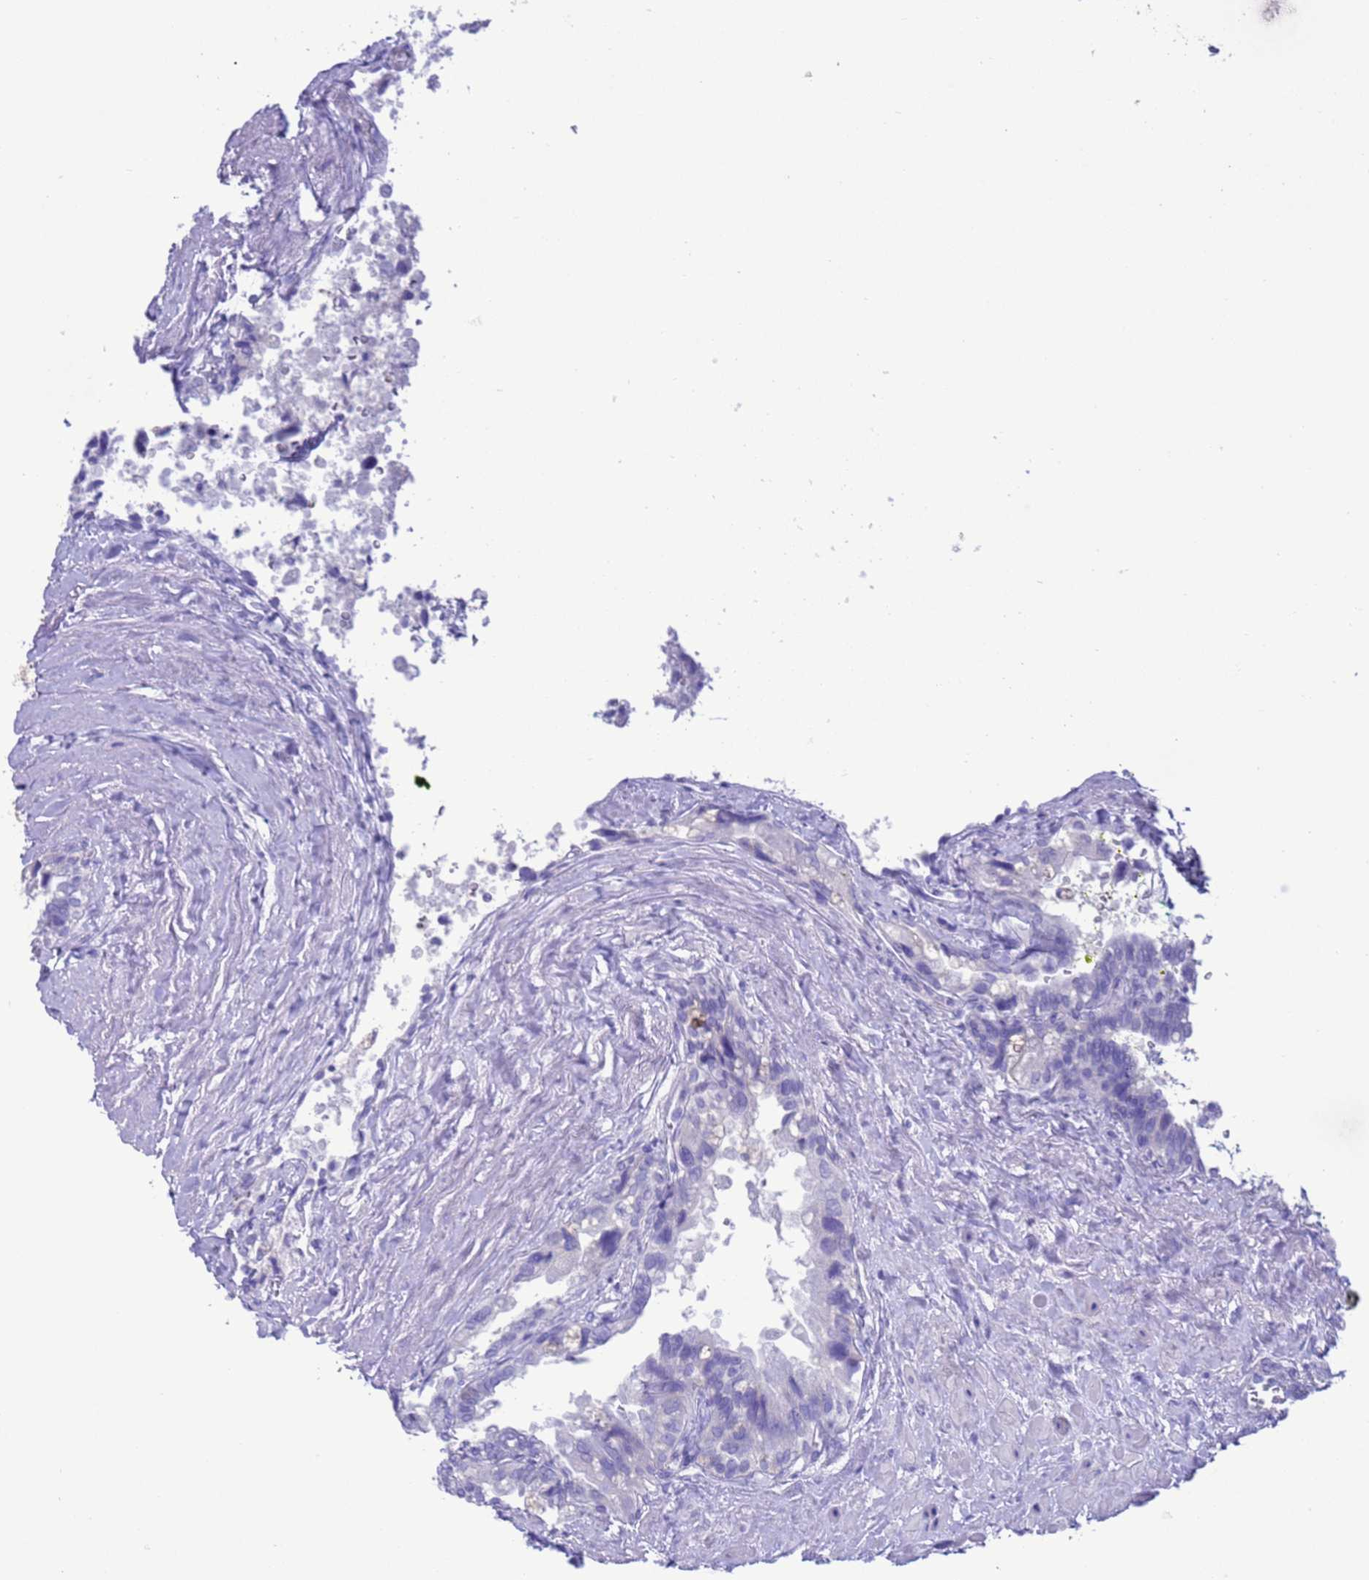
{"staining": {"intensity": "strong", "quantity": "25%-75%", "location": "cytoplasmic/membranous"}, "tissue": "seminal vesicle", "cell_type": "Glandular cells", "image_type": "normal", "snomed": [{"axis": "morphology", "description": "Normal tissue, NOS"}, {"axis": "topography", "description": "Seminal veicle"}, {"axis": "topography", "description": "Peripheral nerve tissue"}], "caption": "Immunohistochemistry (IHC) histopathology image of benign seminal vesicle: seminal vesicle stained using immunohistochemistry reveals high levels of strong protein expression localized specifically in the cytoplasmic/membranous of glandular cells, appearing as a cytoplasmic/membranous brown color.", "gene": "GSTM1", "patient": {"sex": "male", "age": 60}}